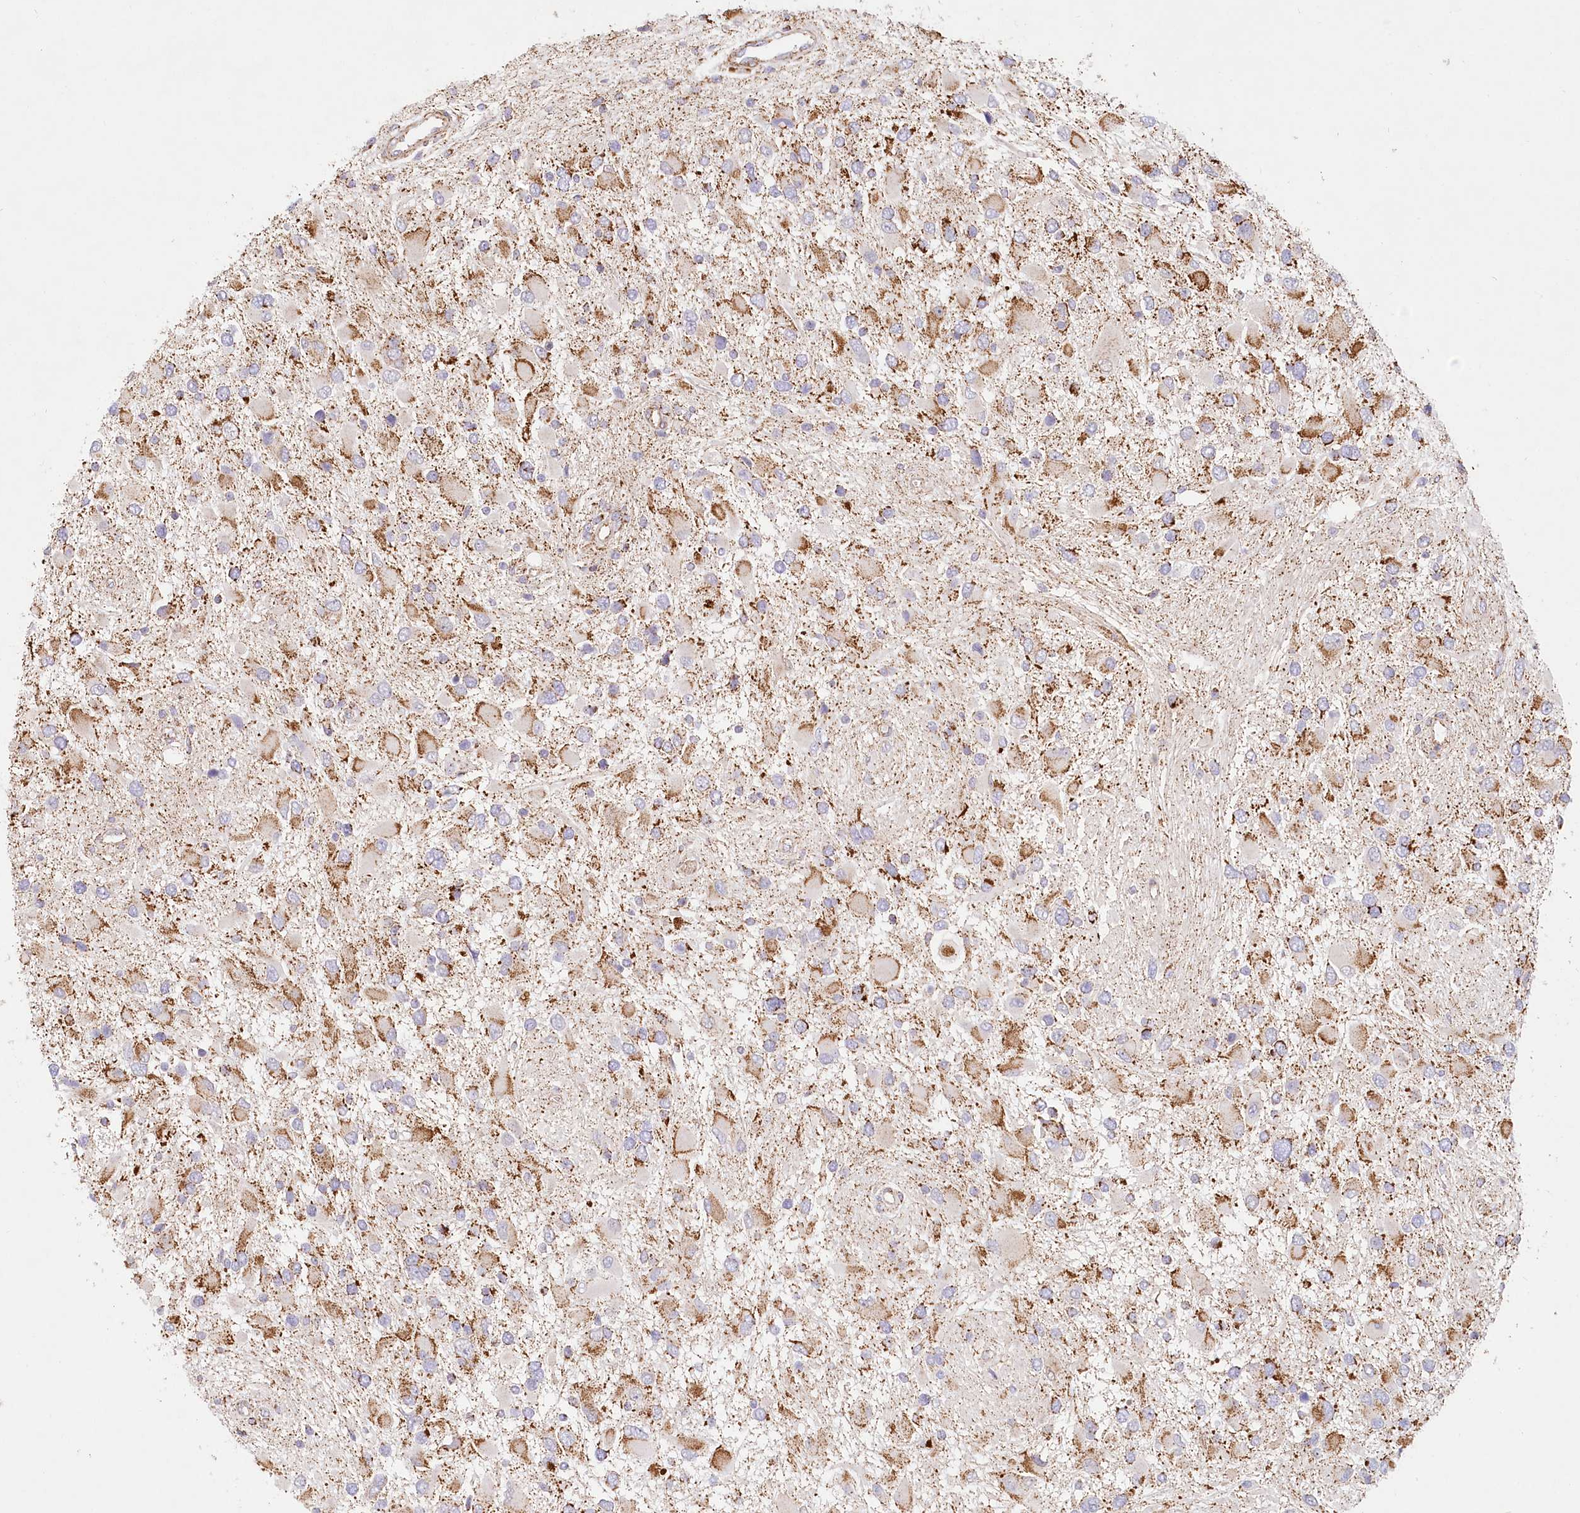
{"staining": {"intensity": "moderate", "quantity": ">75%", "location": "cytoplasmic/membranous"}, "tissue": "glioma", "cell_type": "Tumor cells", "image_type": "cancer", "snomed": [{"axis": "morphology", "description": "Glioma, malignant, High grade"}, {"axis": "topography", "description": "Brain"}], "caption": "This micrograph shows high-grade glioma (malignant) stained with immunohistochemistry (IHC) to label a protein in brown. The cytoplasmic/membranous of tumor cells show moderate positivity for the protein. Nuclei are counter-stained blue.", "gene": "UMPS", "patient": {"sex": "male", "age": 53}}